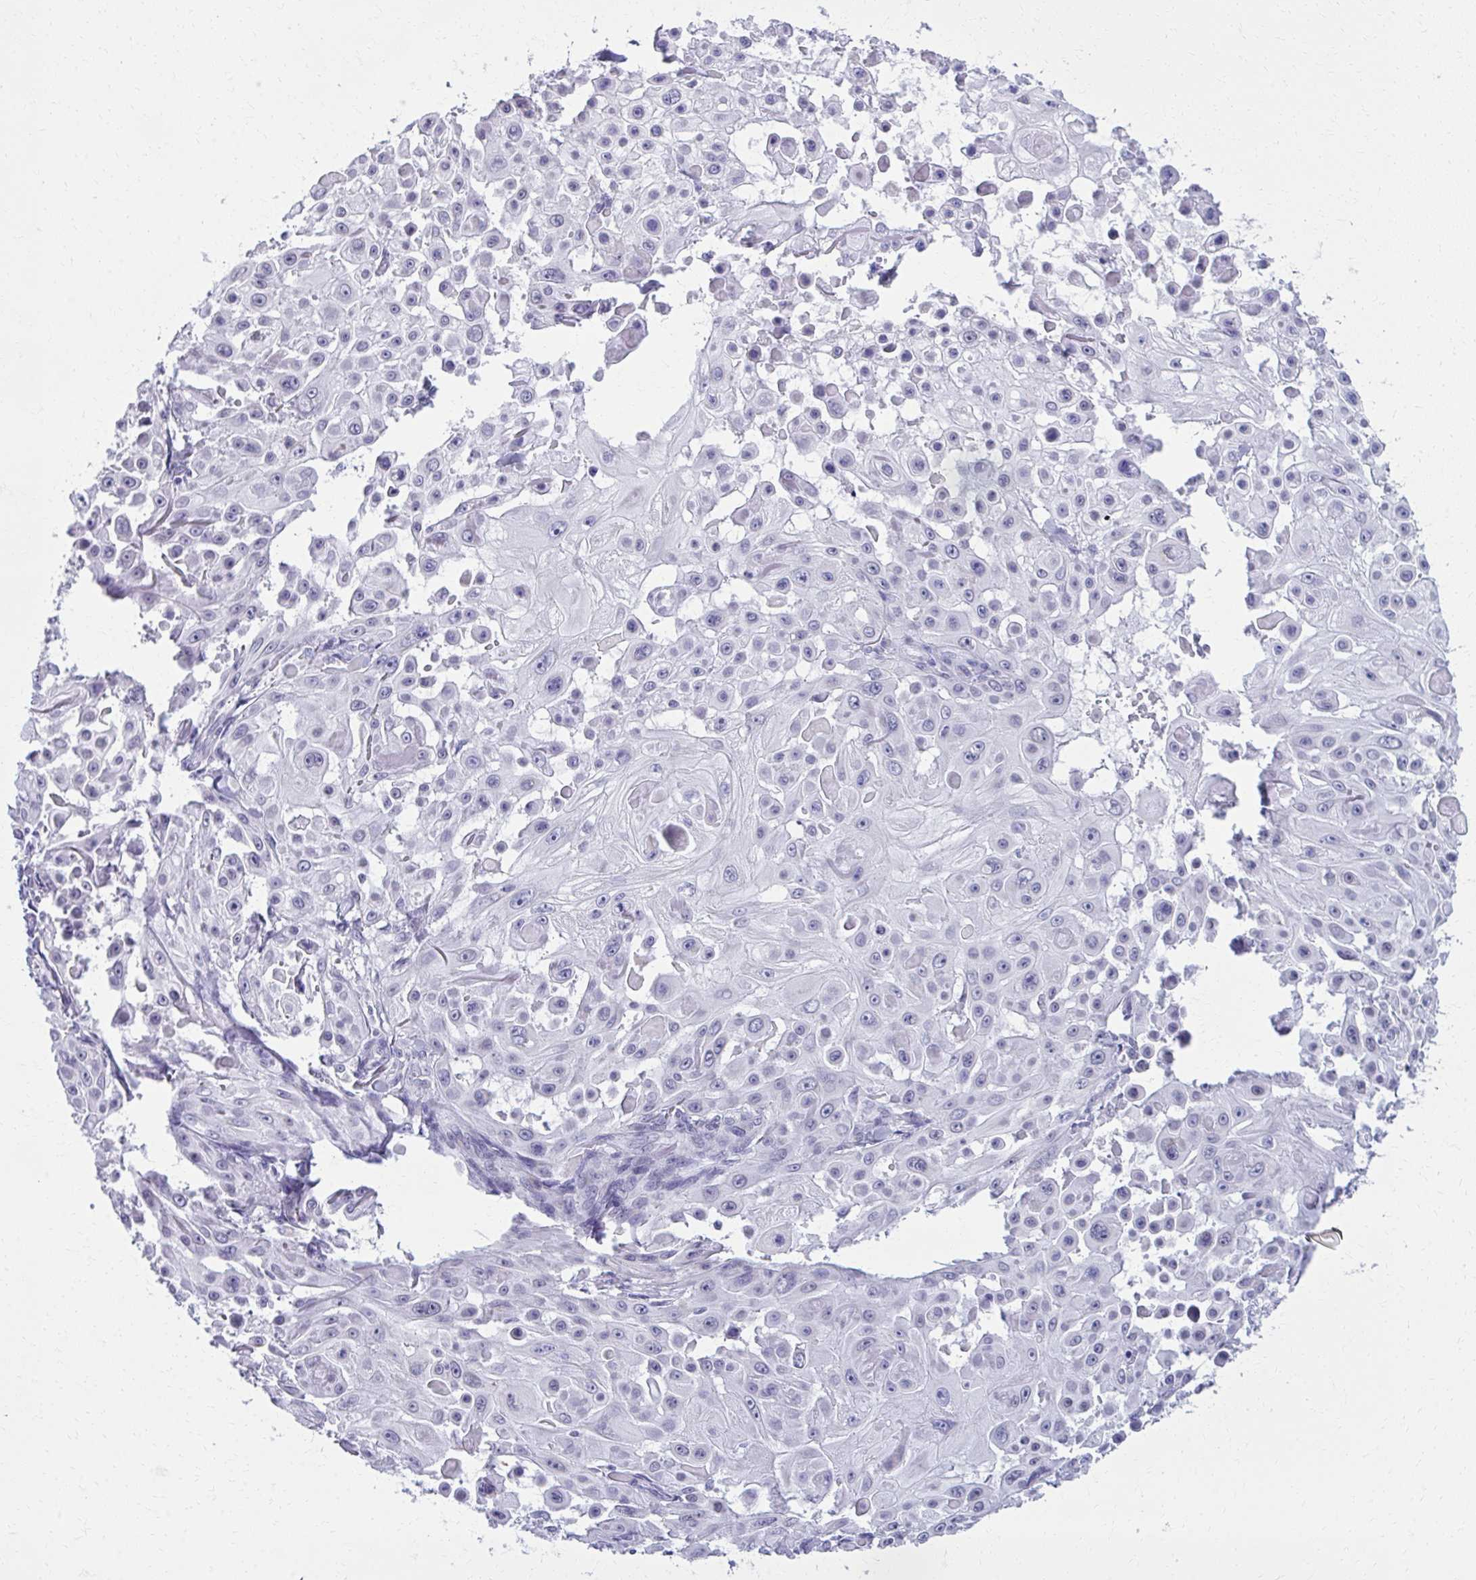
{"staining": {"intensity": "negative", "quantity": "none", "location": "none"}, "tissue": "skin cancer", "cell_type": "Tumor cells", "image_type": "cancer", "snomed": [{"axis": "morphology", "description": "Squamous cell carcinoma, NOS"}, {"axis": "topography", "description": "Skin"}], "caption": "There is no significant staining in tumor cells of skin cancer.", "gene": "SCLY", "patient": {"sex": "male", "age": 91}}